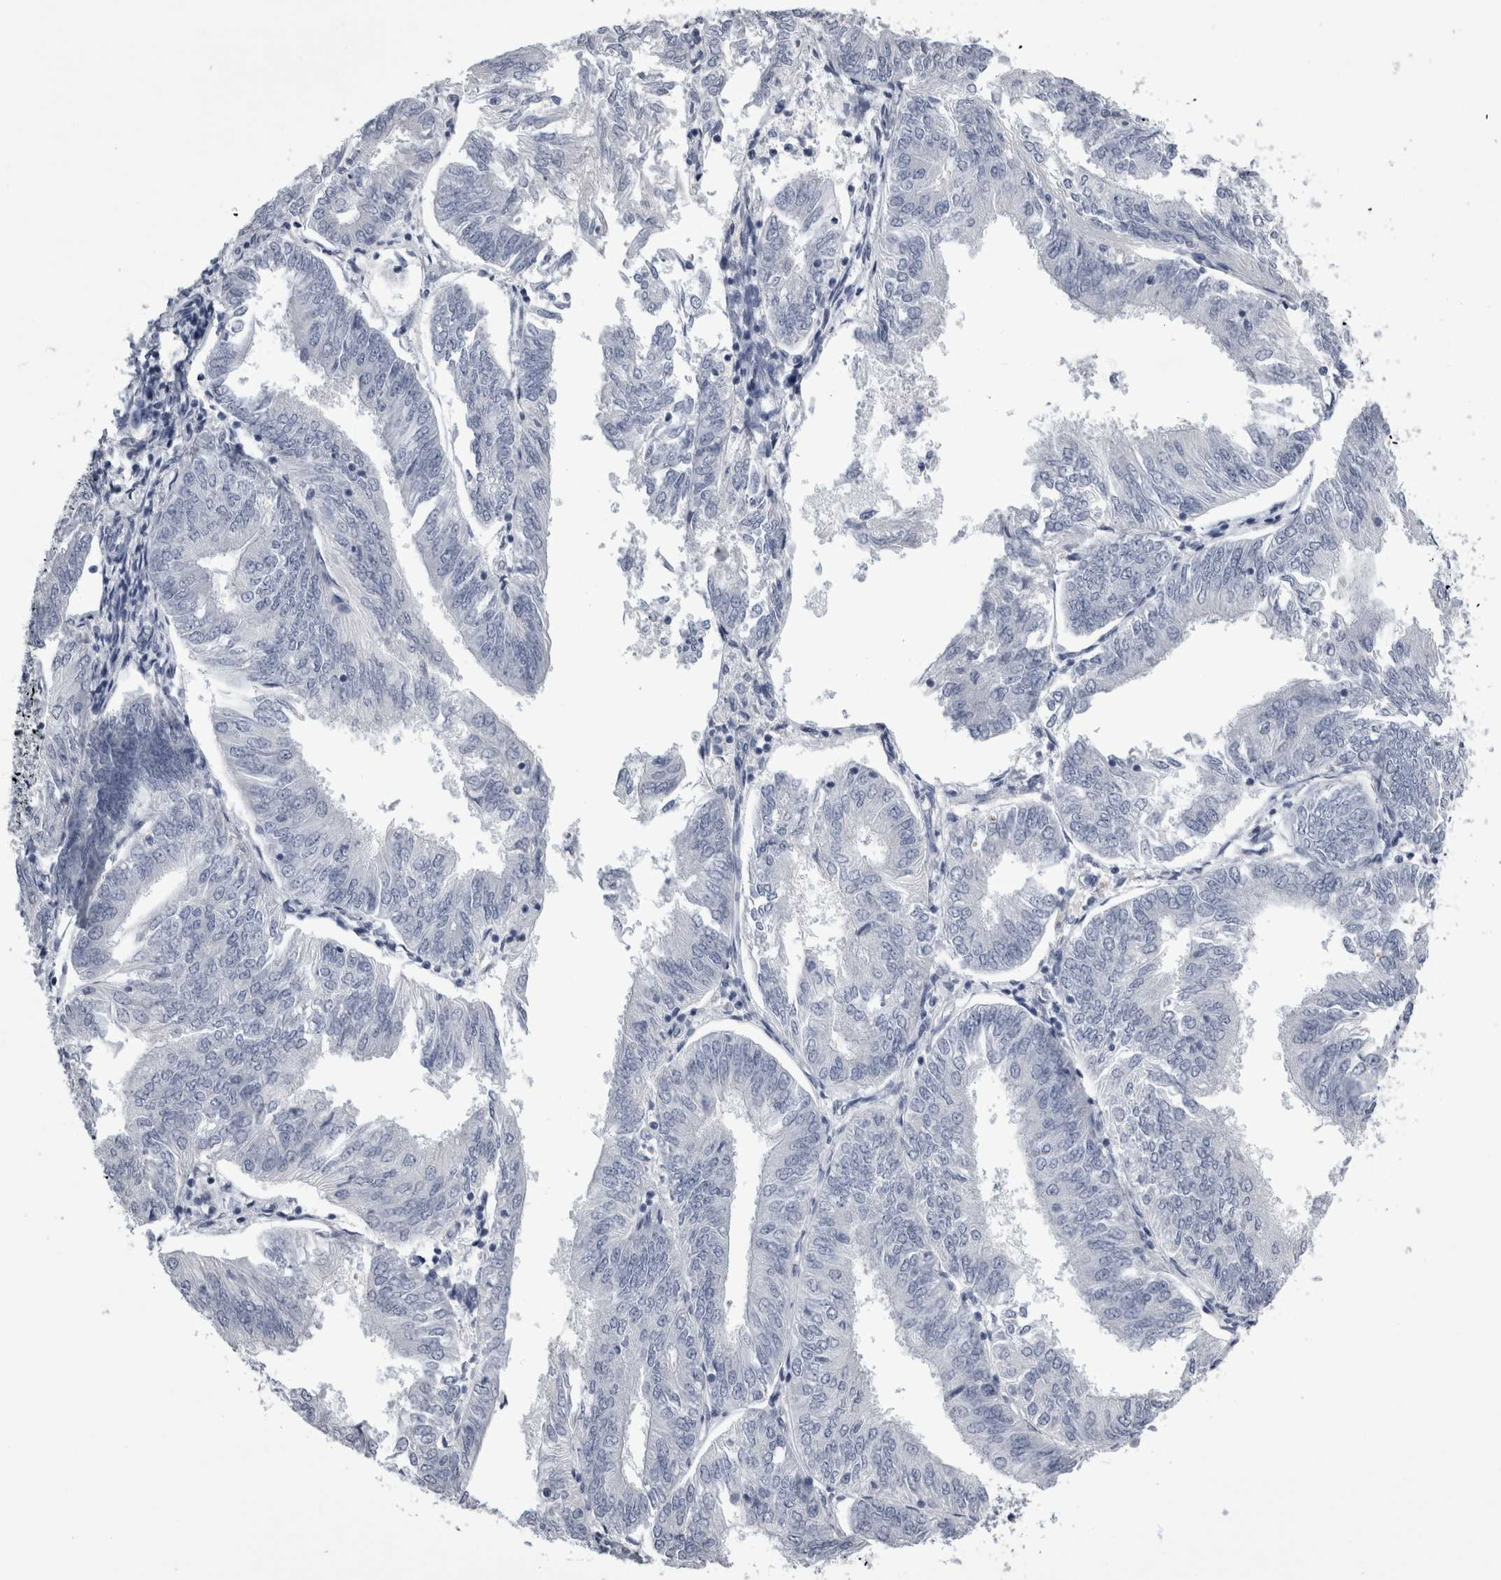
{"staining": {"intensity": "negative", "quantity": "none", "location": "none"}, "tissue": "endometrial cancer", "cell_type": "Tumor cells", "image_type": "cancer", "snomed": [{"axis": "morphology", "description": "Adenocarcinoma, NOS"}, {"axis": "topography", "description": "Endometrium"}], "caption": "Immunohistochemistry image of adenocarcinoma (endometrial) stained for a protein (brown), which shows no staining in tumor cells.", "gene": "ALDH8A1", "patient": {"sex": "female", "age": 58}}